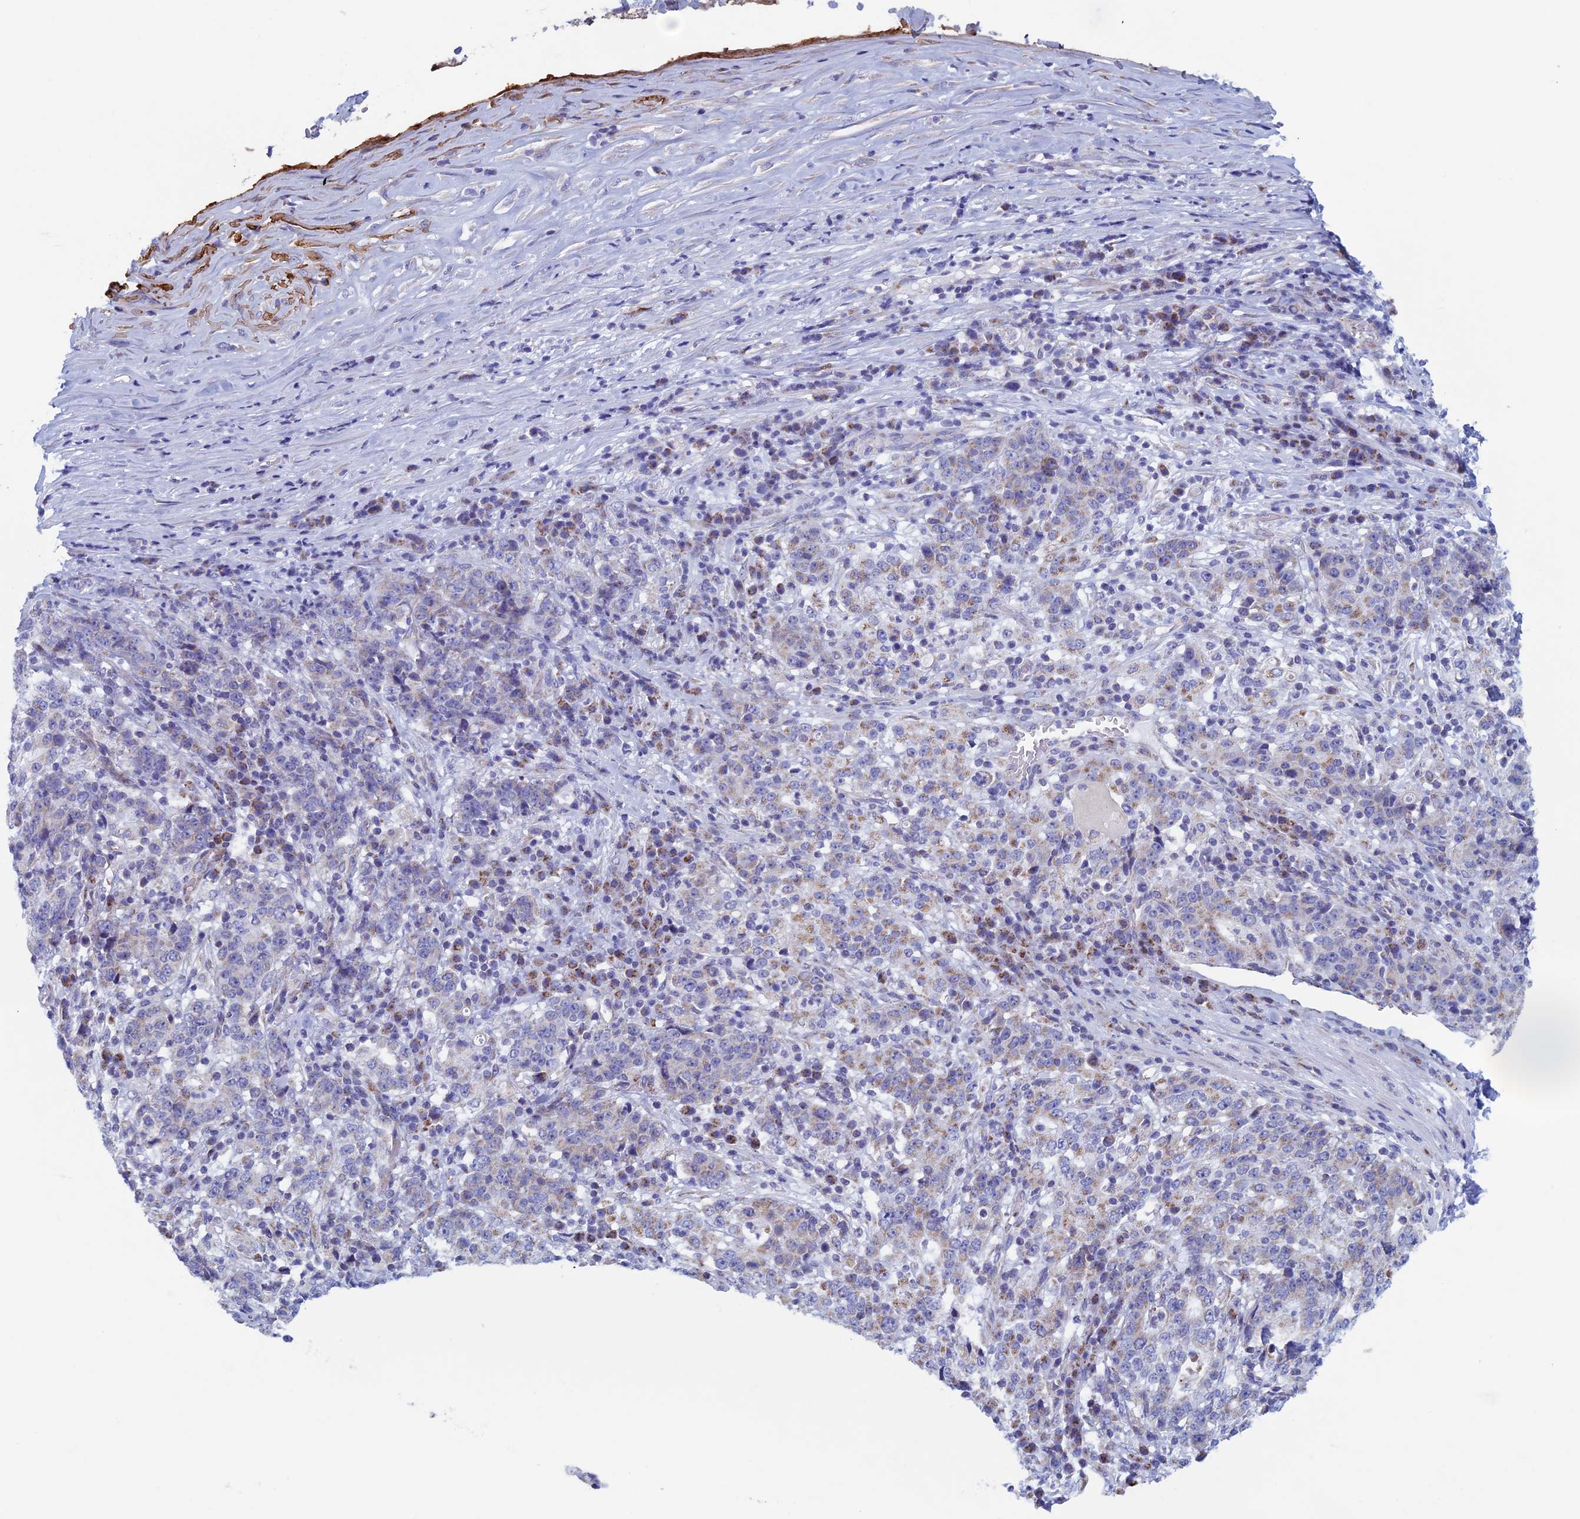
{"staining": {"intensity": "weak", "quantity": "<25%", "location": "cytoplasmic/membranous"}, "tissue": "stomach cancer", "cell_type": "Tumor cells", "image_type": "cancer", "snomed": [{"axis": "morphology", "description": "Adenocarcinoma, NOS"}, {"axis": "topography", "description": "Stomach"}], "caption": "A histopathology image of human stomach adenocarcinoma is negative for staining in tumor cells.", "gene": "NDUFB9", "patient": {"sex": "male", "age": 59}}